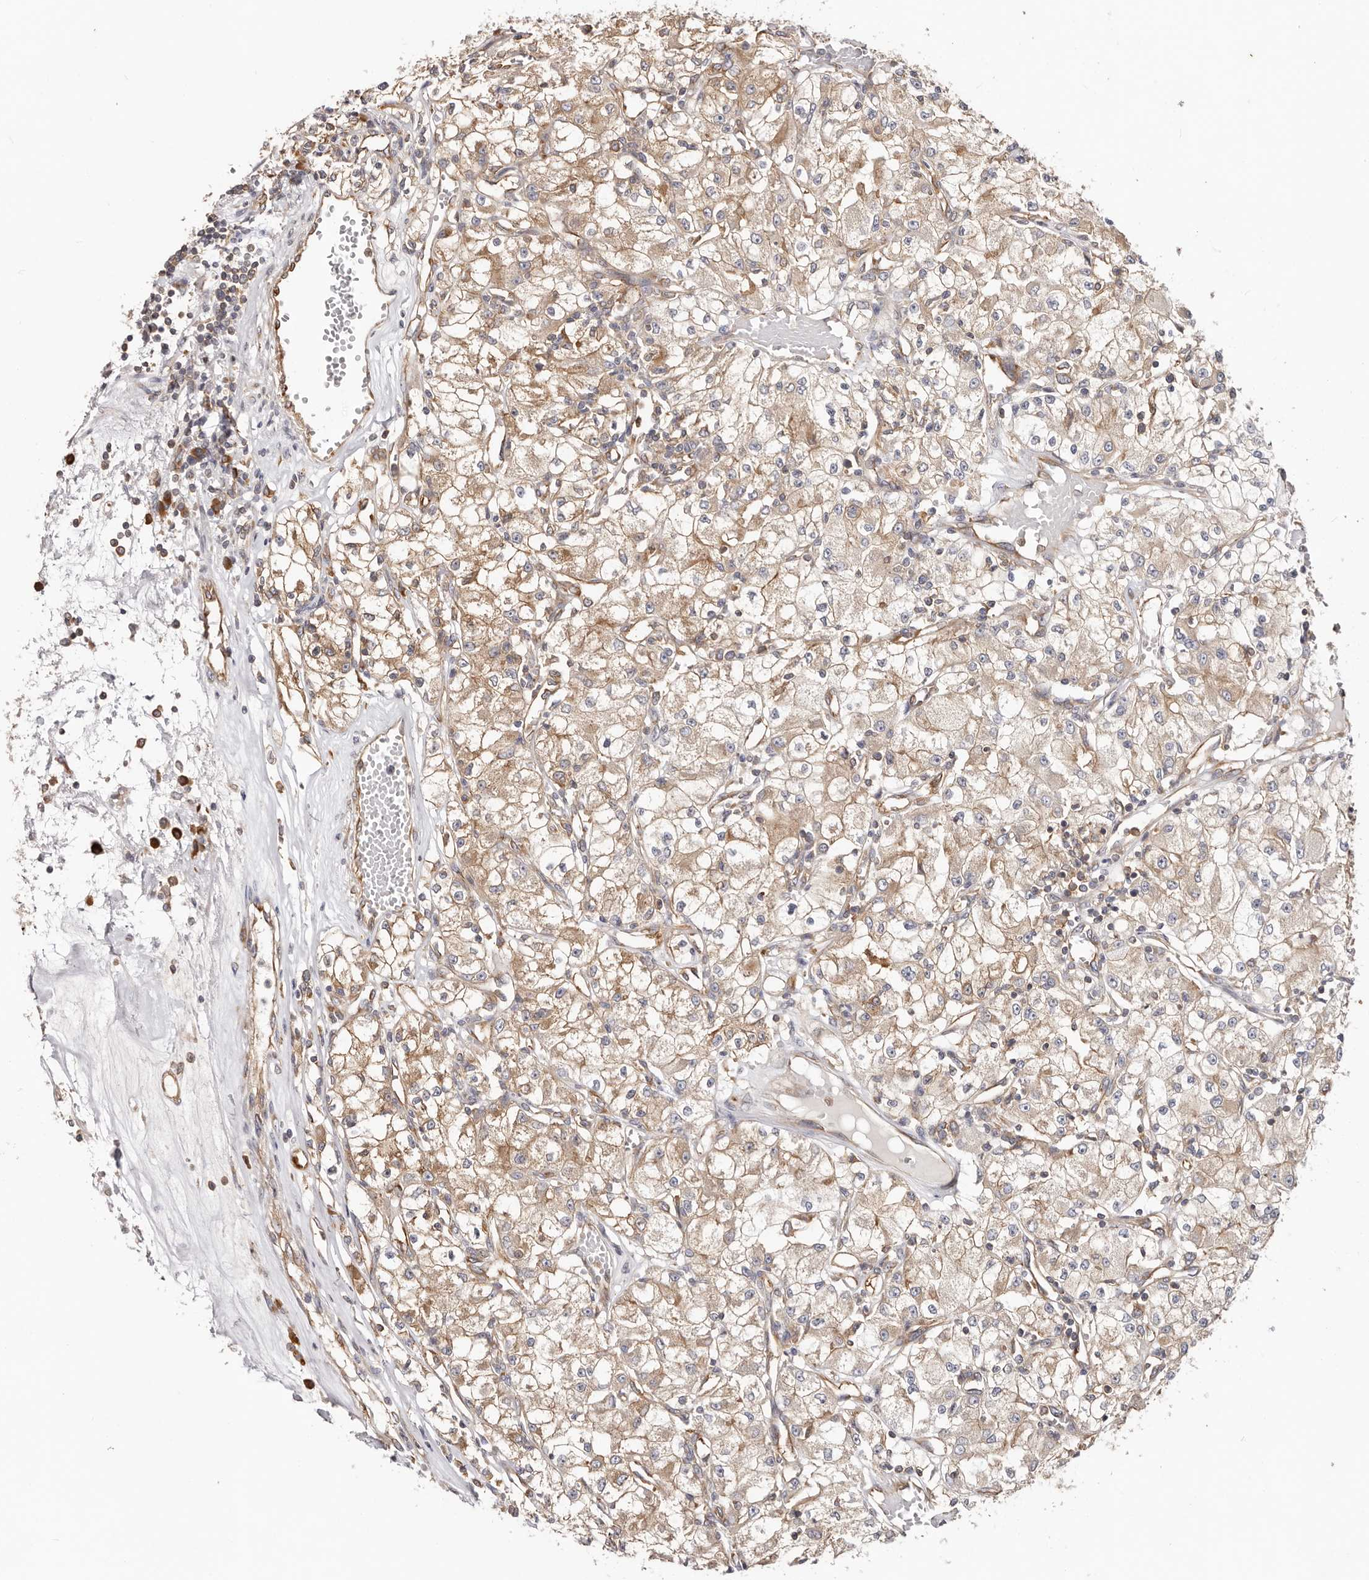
{"staining": {"intensity": "moderate", "quantity": ">75%", "location": "cytoplasmic/membranous"}, "tissue": "renal cancer", "cell_type": "Tumor cells", "image_type": "cancer", "snomed": [{"axis": "morphology", "description": "Adenocarcinoma, NOS"}, {"axis": "topography", "description": "Kidney"}], "caption": "Human renal adenocarcinoma stained for a protein (brown) demonstrates moderate cytoplasmic/membranous positive positivity in approximately >75% of tumor cells.", "gene": "EPRS1", "patient": {"sex": "female", "age": 59}}